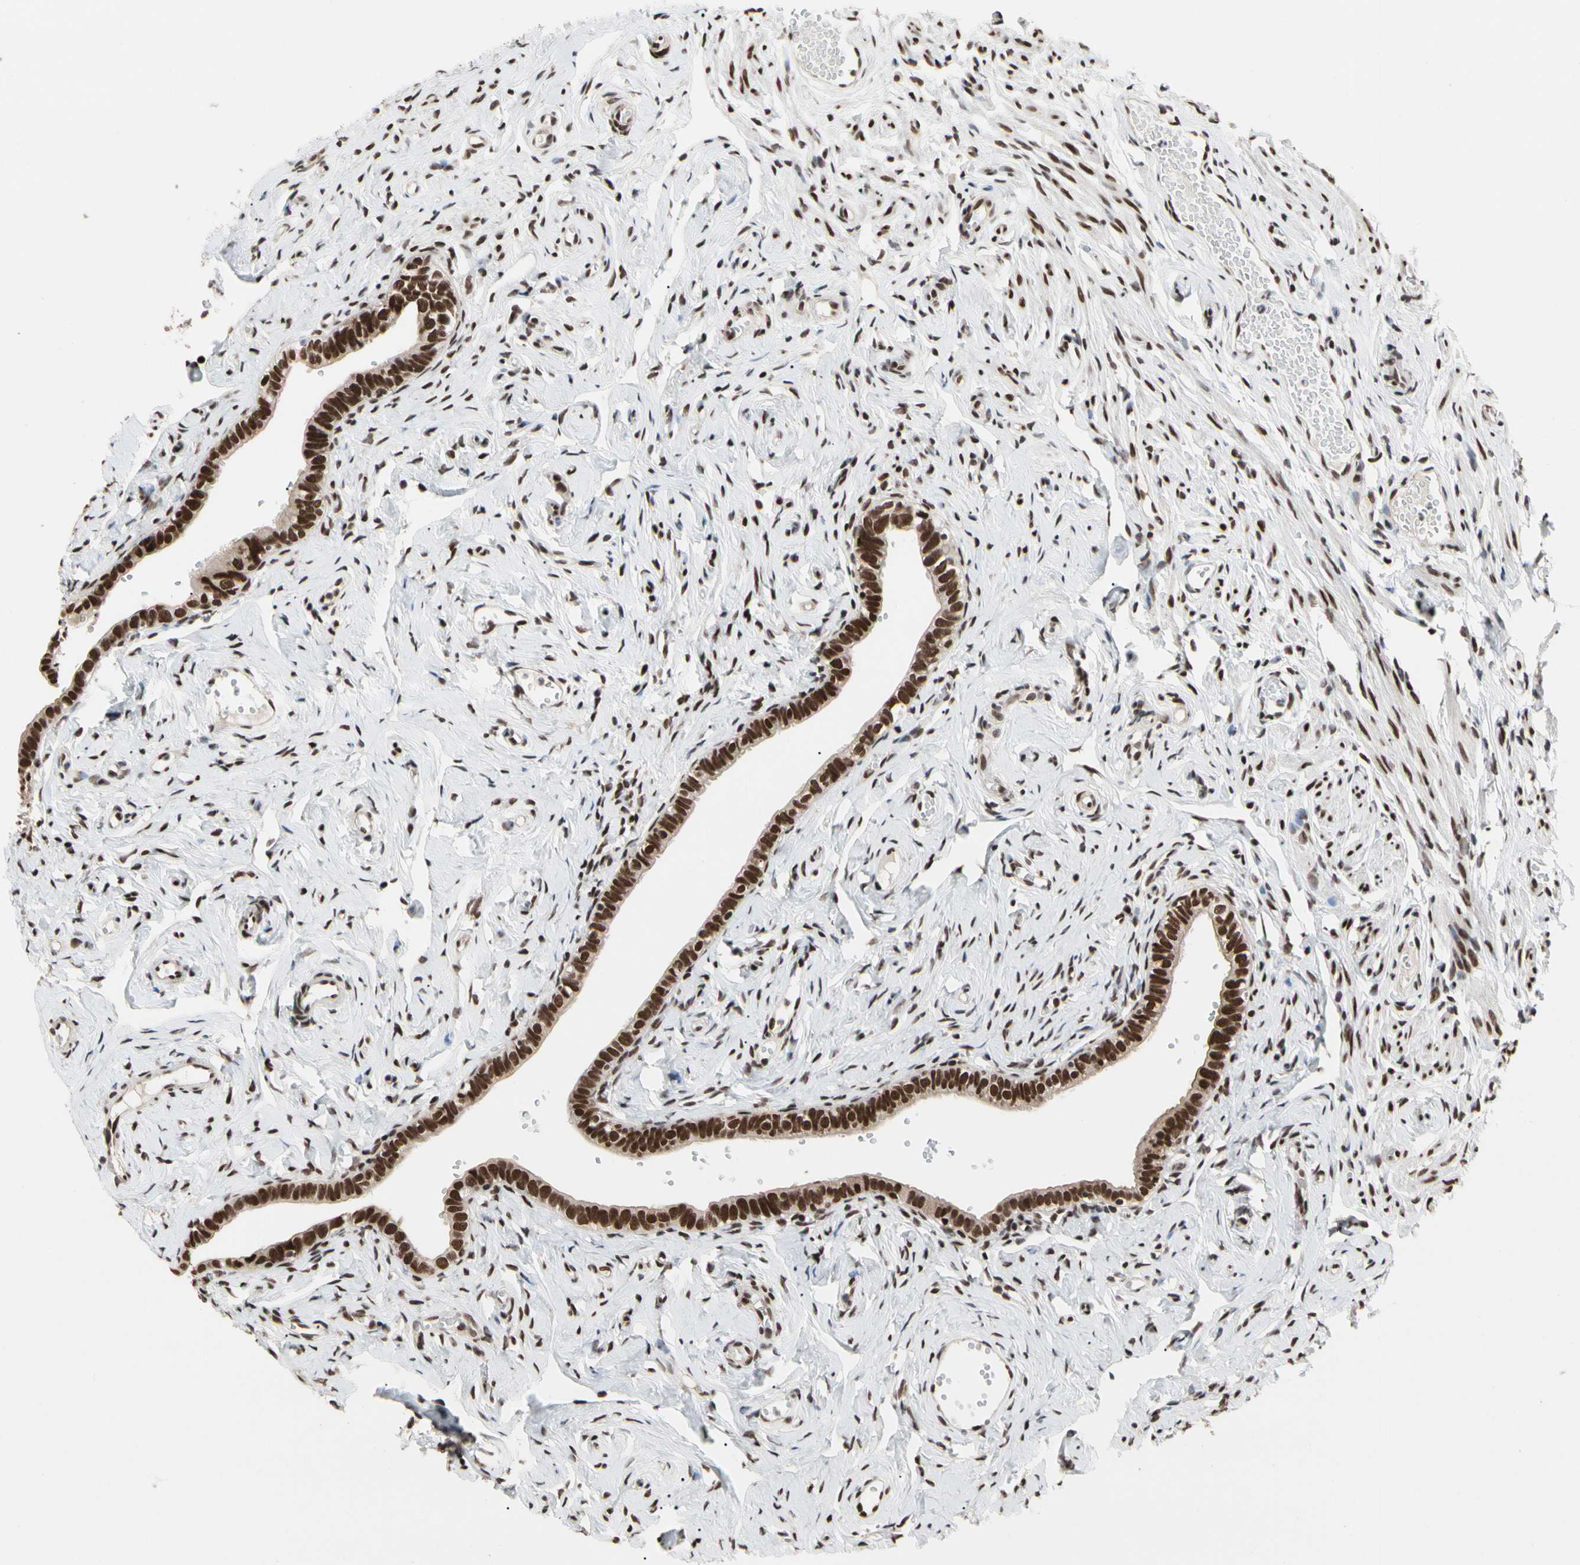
{"staining": {"intensity": "strong", "quantity": ">75%", "location": "nuclear"}, "tissue": "fallopian tube", "cell_type": "Glandular cells", "image_type": "normal", "snomed": [{"axis": "morphology", "description": "Normal tissue, NOS"}, {"axis": "topography", "description": "Fallopian tube"}], "caption": "Protein staining exhibits strong nuclear positivity in approximately >75% of glandular cells in unremarkable fallopian tube.", "gene": "FAM98B", "patient": {"sex": "female", "age": 71}}